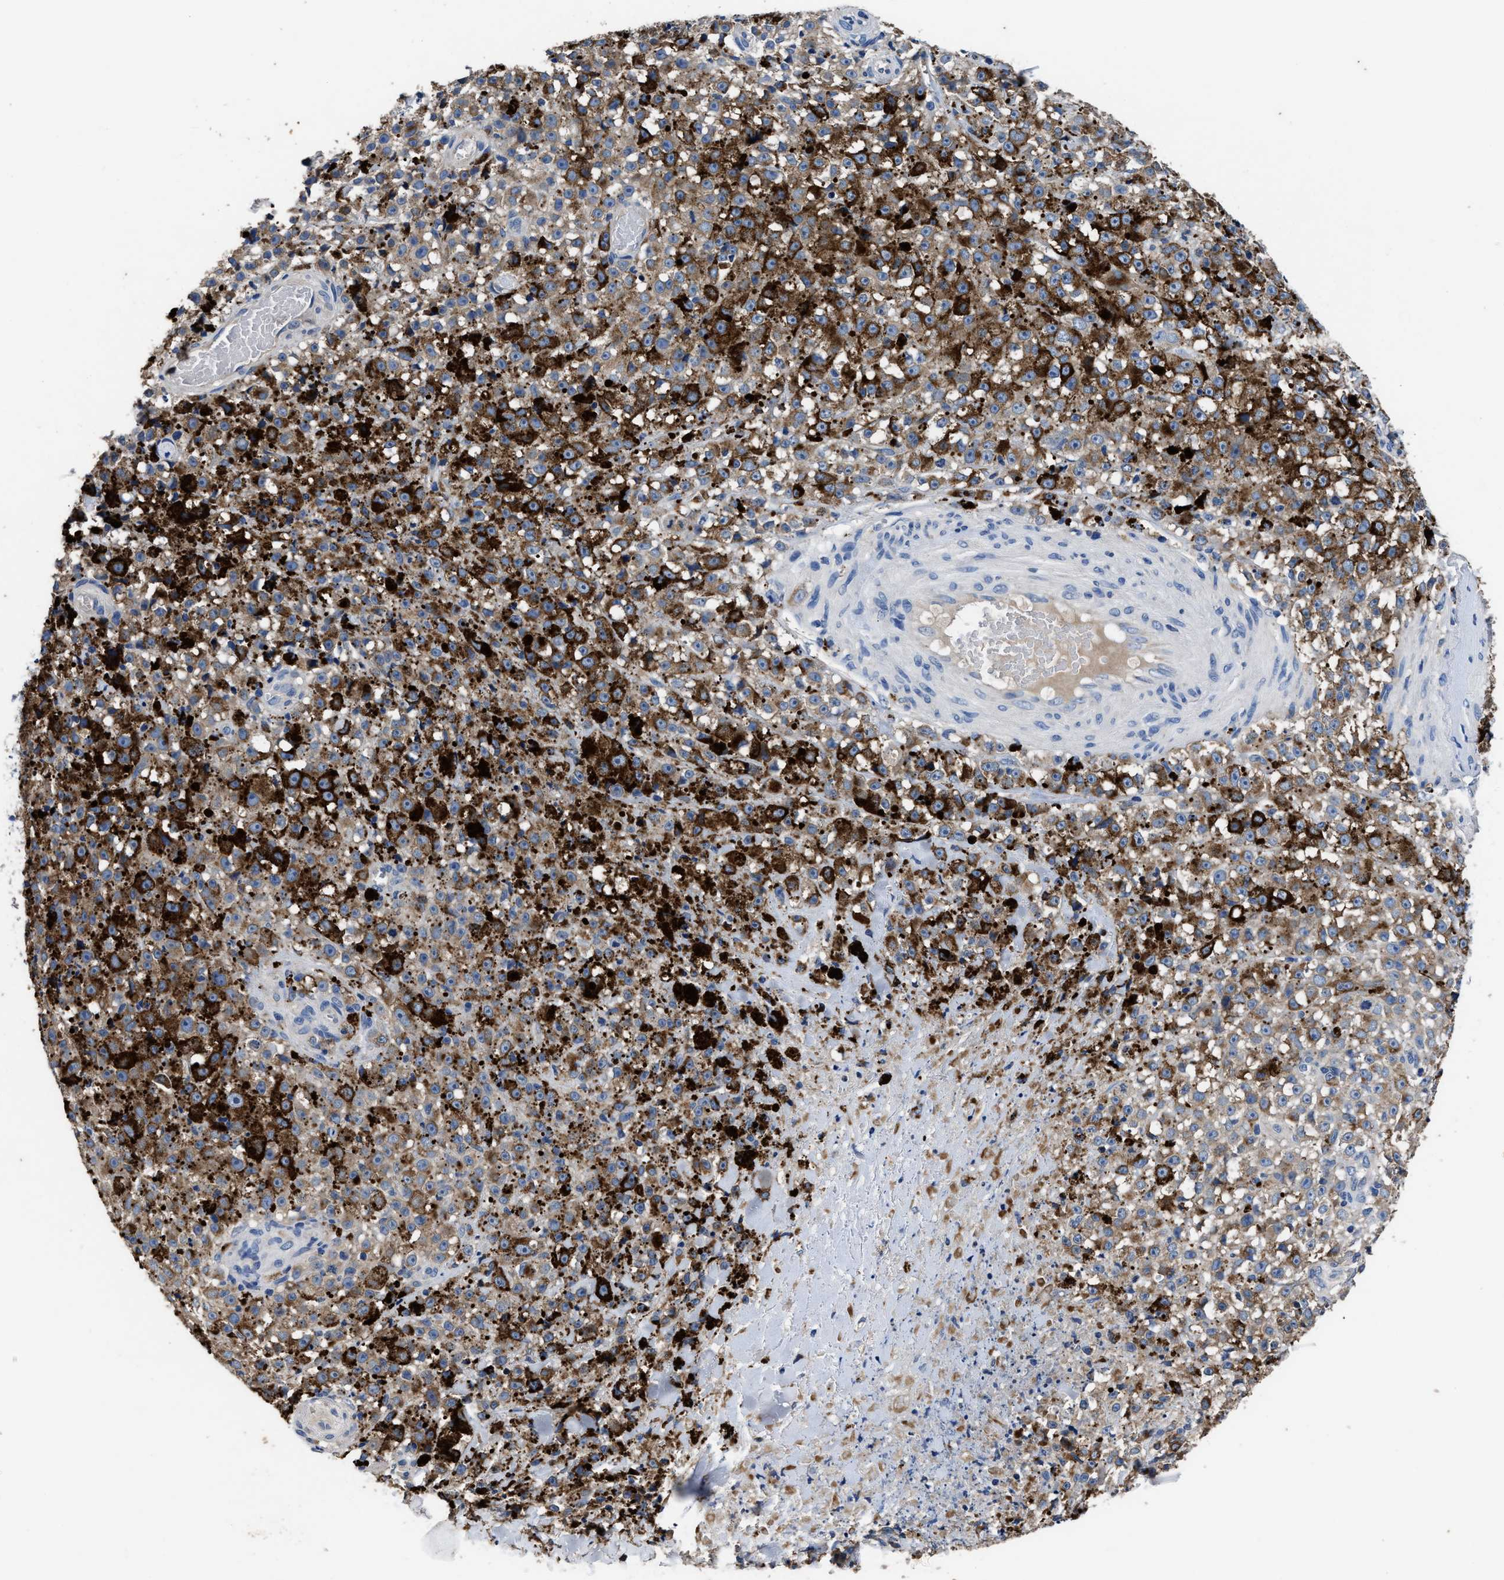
{"staining": {"intensity": "moderate", "quantity": ">75%", "location": "cytoplasmic/membranous"}, "tissue": "melanoma", "cell_type": "Tumor cells", "image_type": "cancer", "snomed": [{"axis": "morphology", "description": "Malignant melanoma, NOS"}, {"axis": "topography", "description": "Skin"}], "caption": "Immunohistochemical staining of malignant melanoma displays moderate cytoplasmic/membranous protein positivity in approximately >75% of tumor cells.", "gene": "UBR4", "patient": {"sex": "female", "age": 82}}